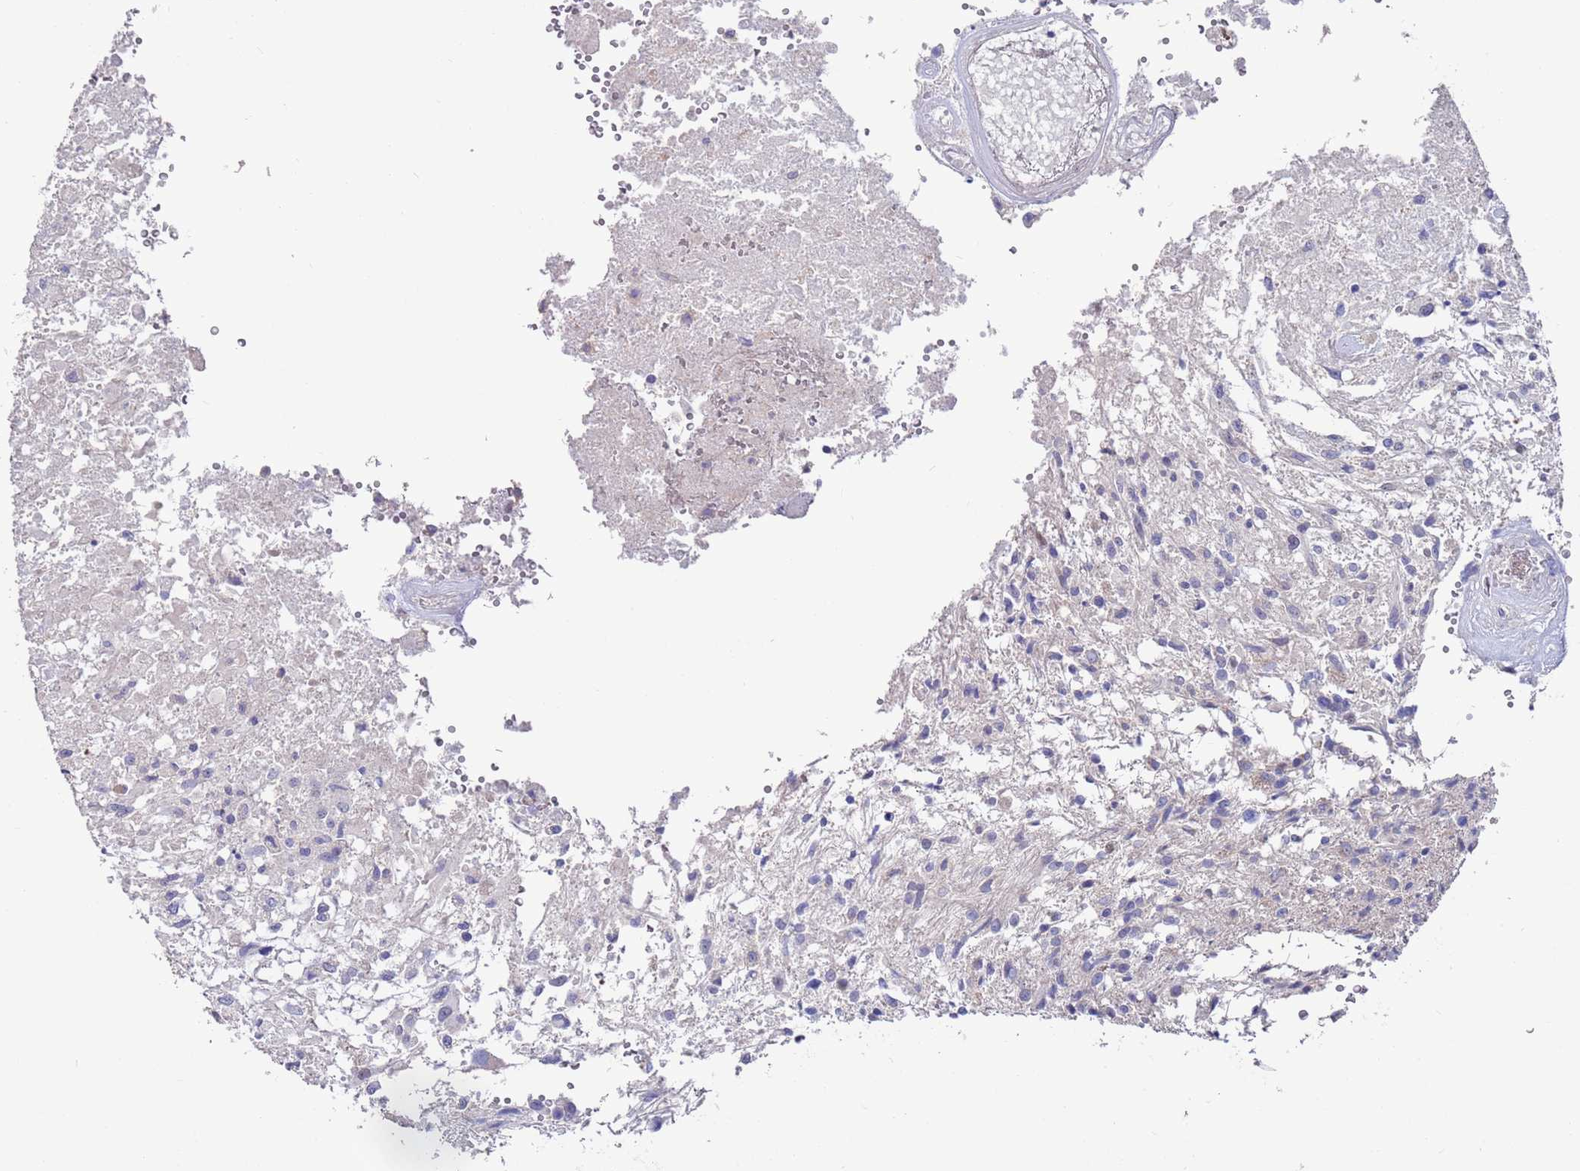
{"staining": {"intensity": "negative", "quantity": "none", "location": "none"}, "tissue": "glioma", "cell_type": "Tumor cells", "image_type": "cancer", "snomed": [{"axis": "morphology", "description": "Glioma, malignant, High grade"}, {"axis": "topography", "description": "Brain"}], "caption": "The immunohistochemistry micrograph has no significant positivity in tumor cells of malignant glioma (high-grade) tissue.", "gene": "KRTCAP3", "patient": {"sex": "male", "age": 56}}